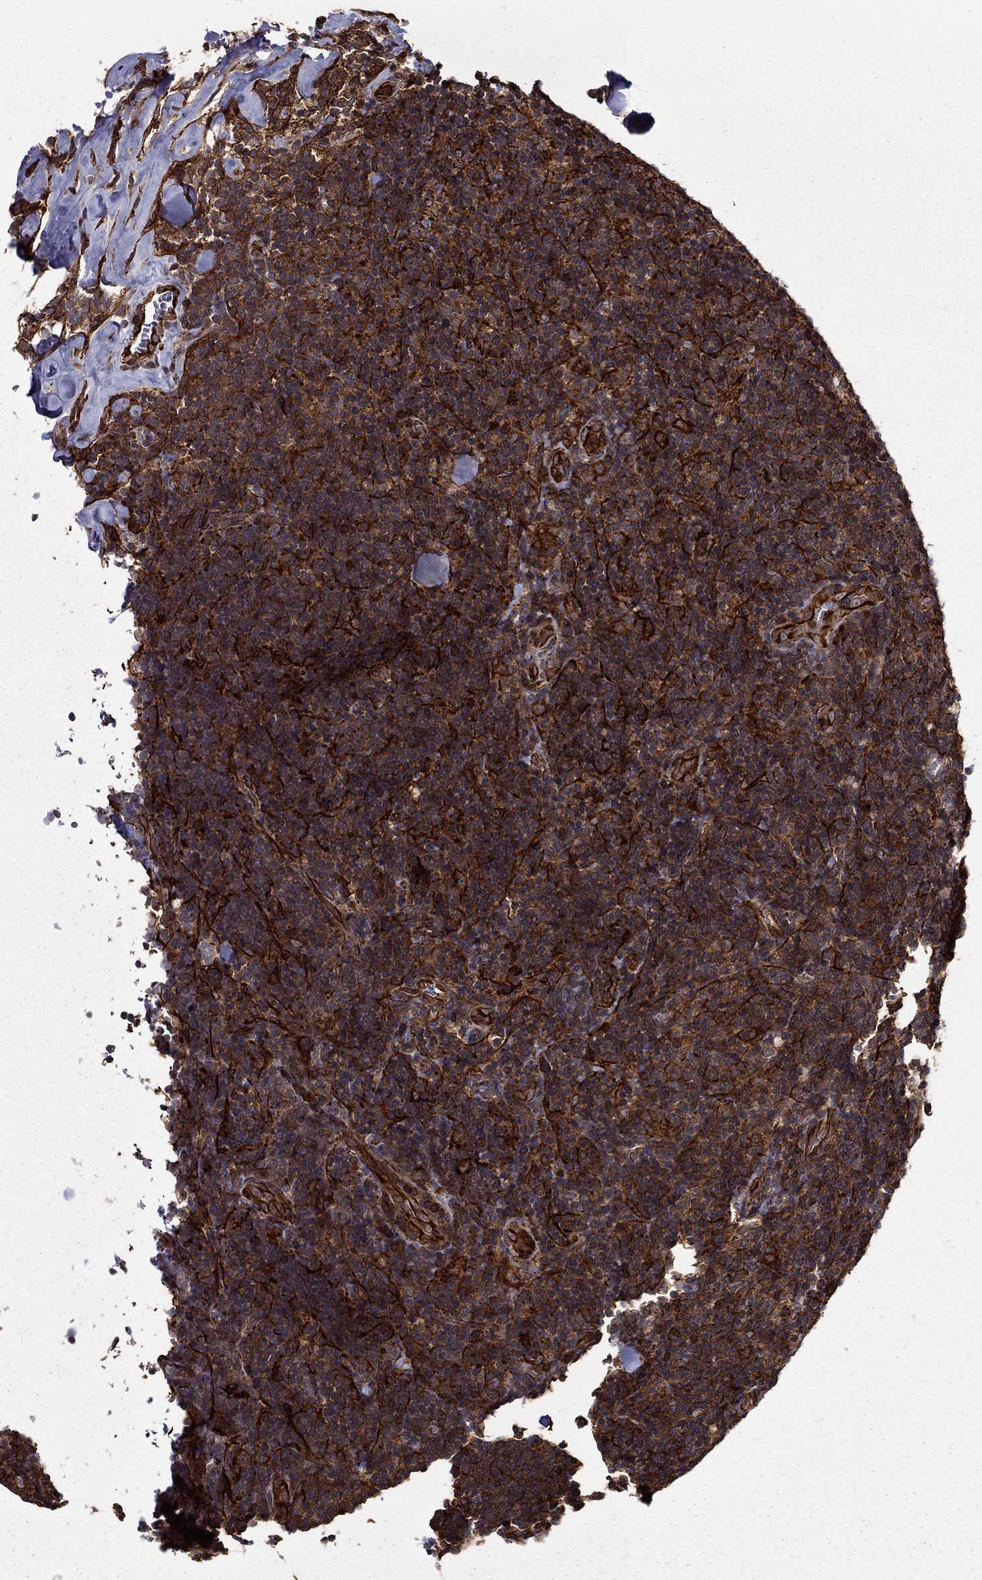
{"staining": {"intensity": "strong", "quantity": ">75%", "location": "cytoplasmic/membranous"}, "tissue": "lymphoma", "cell_type": "Tumor cells", "image_type": "cancer", "snomed": [{"axis": "morphology", "description": "Malignant lymphoma, non-Hodgkin's type, Low grade"}, {"axis": "topography", "description": "Lymph node"}], "caption": "A photomicrograph of malignant lymphoma, non-Hodgkin's type (low-grade) stained for a protein reveals strong cytoplasmic/membranous brown staining in tumor cells. (brown staining indicates protein expression, while blue staining denotes nuclei).", "gene": "ADM", "patient": {"sex": "female", "age": 56}}